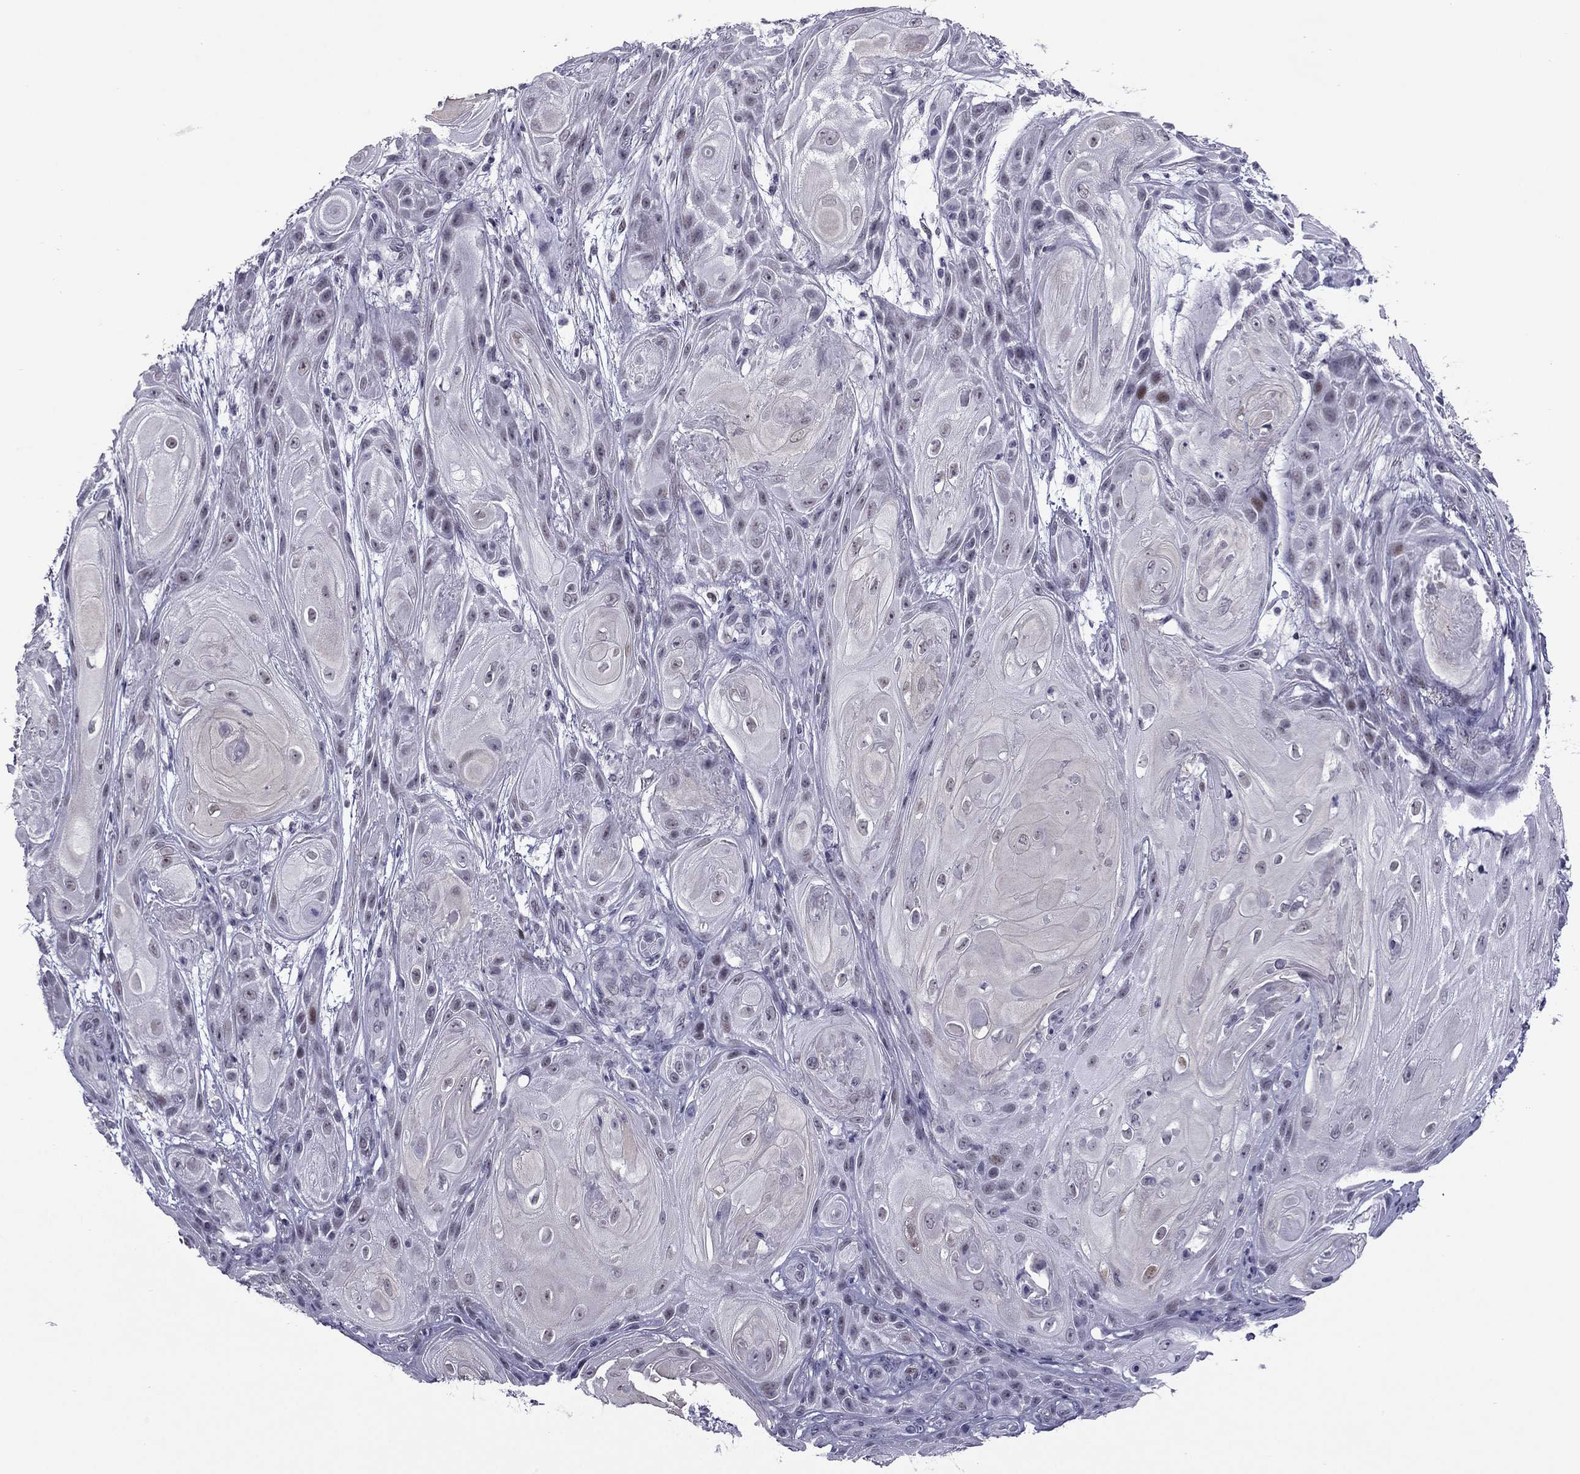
{"staining": {"intensity": "negative", "quantity": "none", "location": "none"}, "tissue": "skin cancer", "cell_type": "Tumor cells", "image_type": "cancer", "snomed": [{"axis": "morphology", "description": "Squamous cell carcinoma, NOS"}, {"axis": "topography", "description": "Skin"}], "caption": "Photomicrograph shows no significant protein staining in tumor cells of skin cancer.", "gene": "MYLK3", "patient": {"sex": "male", "age": 62}}